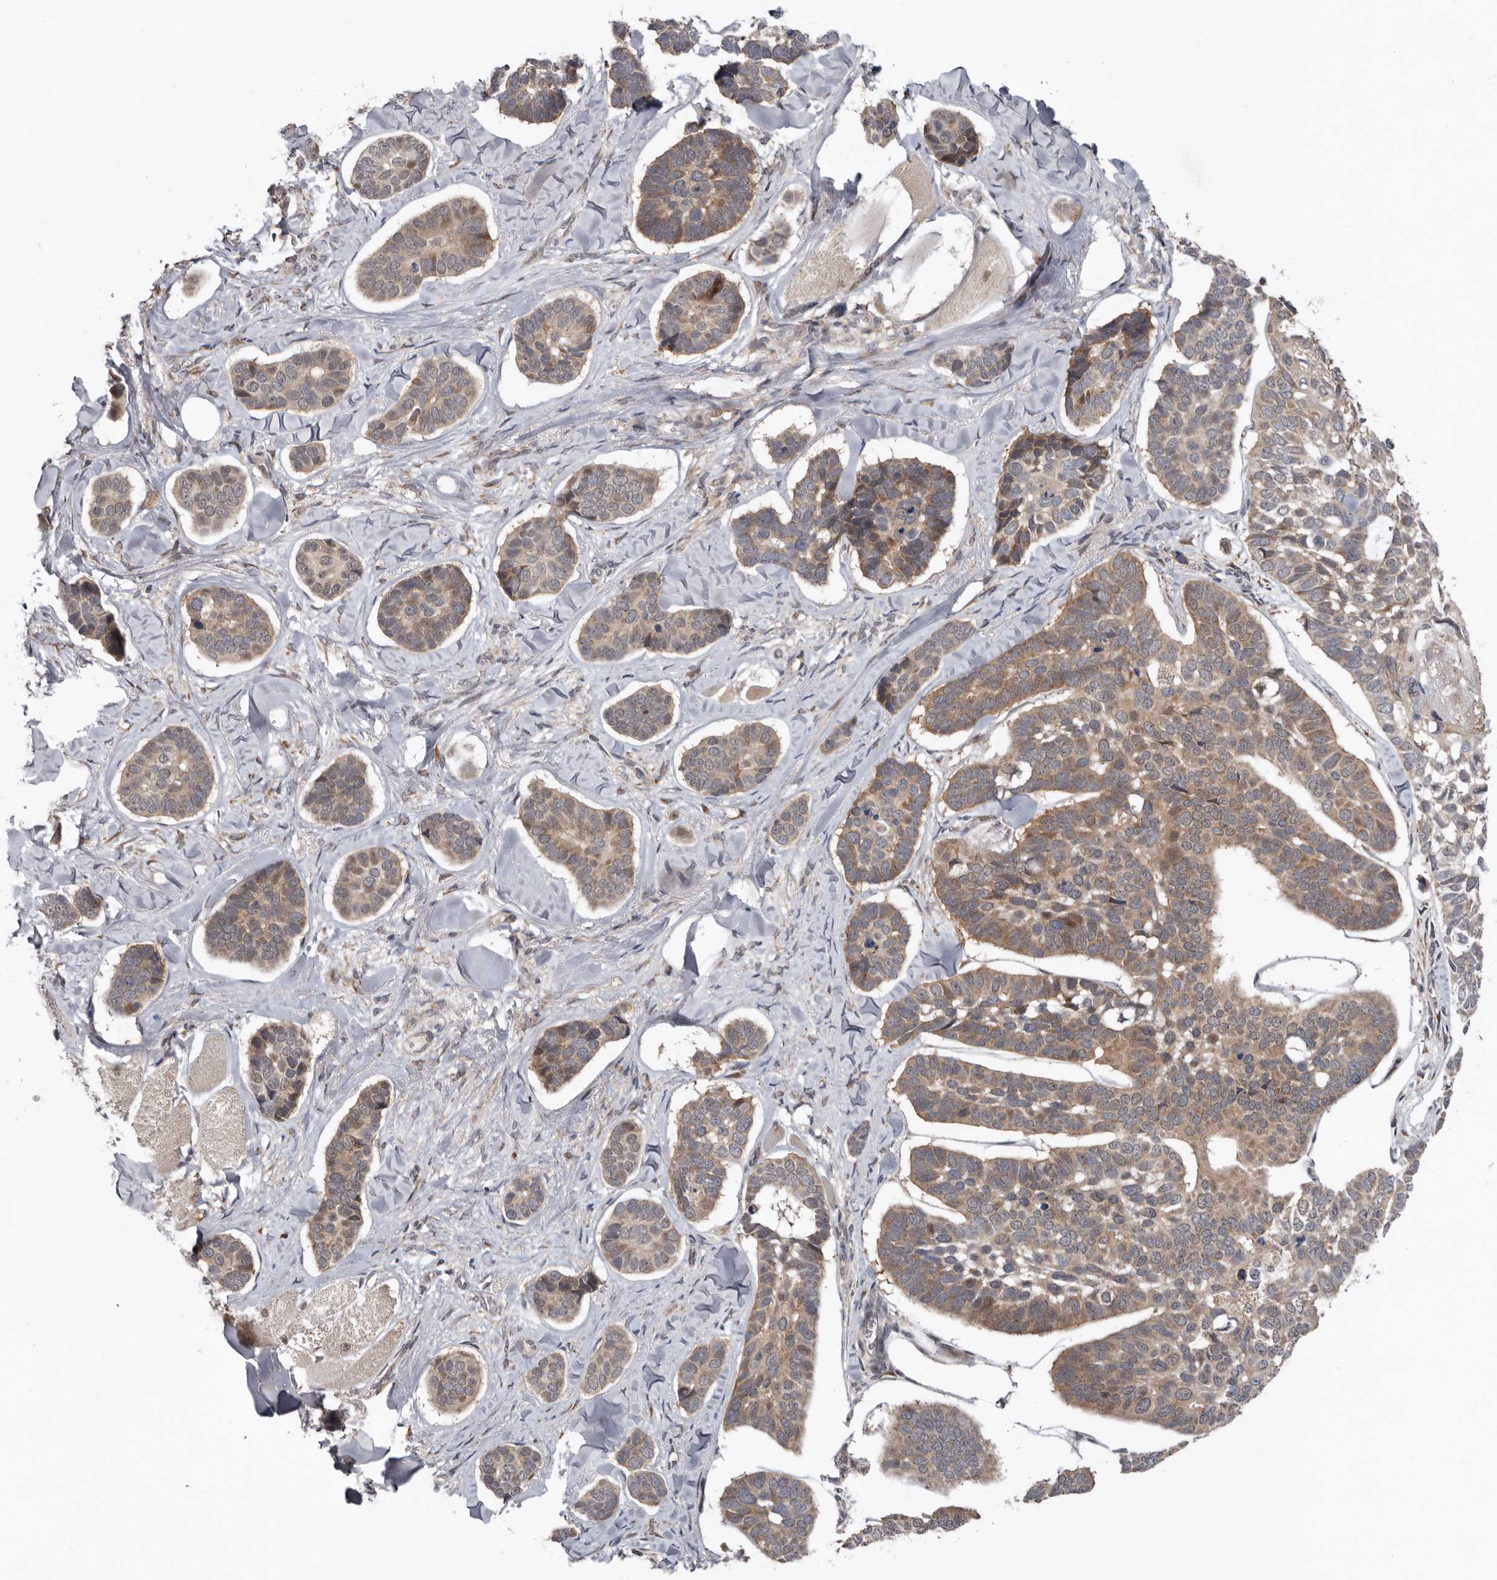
{"staining": {"intensity": "moderate", "quantity": ">75%", "location": "cytoplasmic/membranous"}, "tissue": "skin cancer", "cell_type": "Tumor cells", "image_type": "cancer", "snomed": [{"axis": "morphology", "description": "Basal cell carcinoma"}, {"axis": "topography", "description": "Skin"}], "caption": "Immunohistochemical staining of basal cell carcinoma (skin) exhibits medium levels of moderate cytoplasmic/membranous staining in approximately >75% of tumor cells. (IHC, brightfield microscopy, high magnification).", "gene": "CHML", "patient": {"sex": "male", "age": 62}}